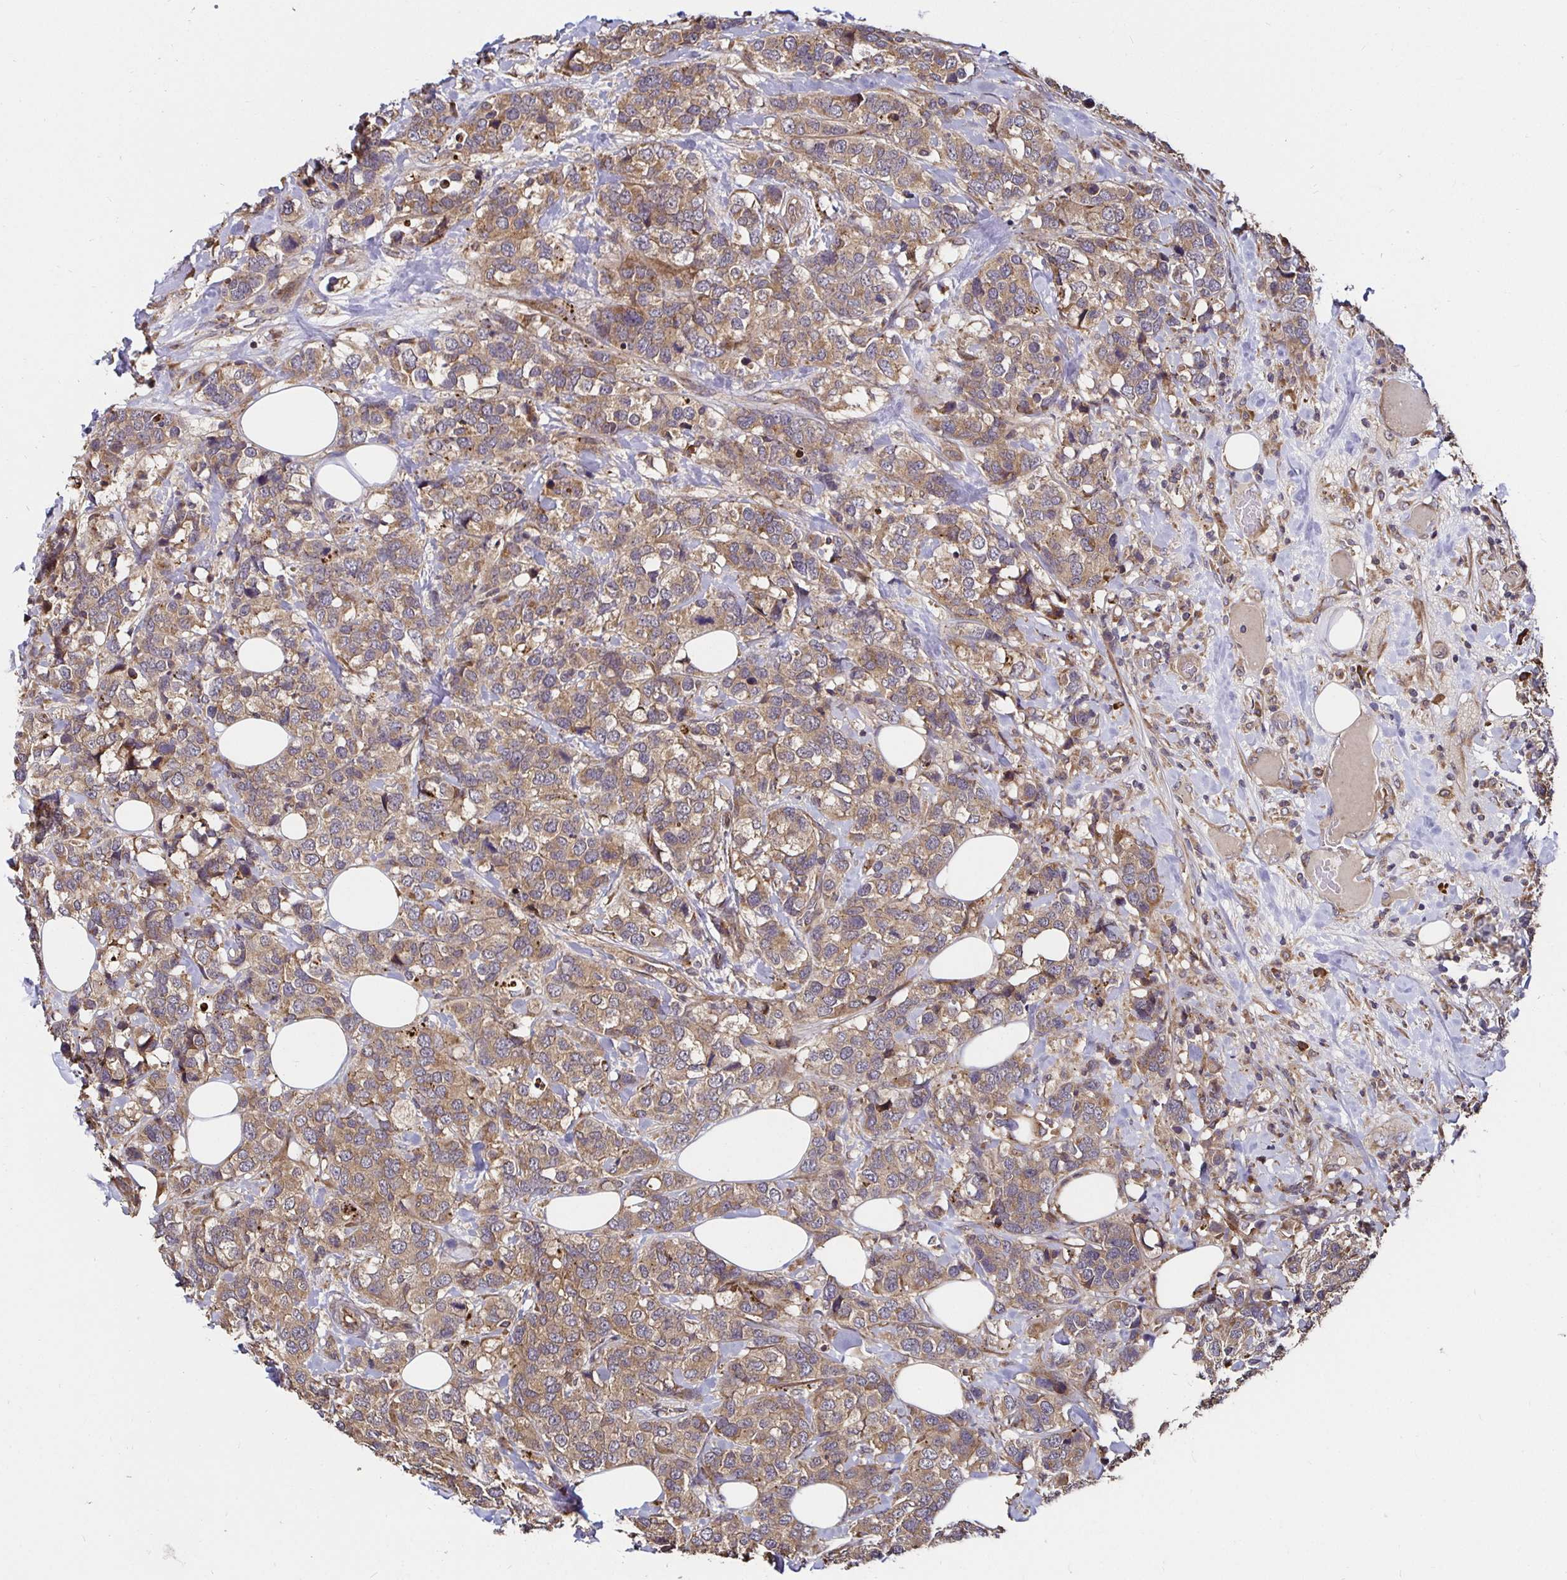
{"staining": {"intensity": "moderate", "quantity": ">75%", "location": "cytoplasmic/membranous"}, "tissue": "breast cancer", "cell_type": "Tumor cells", "image_type": "cancer", "snomed": [{"axis": "morphology", "description": "Lobular carcinoma"}, {"axis": "topography", "description": "Breast"}], "caption": "High-power microscopy captured an immunohistochemistry (IHC) histopathology image of breast lobular carcinoma, revealing moderate cytoplasmic/membranous positivity in about >75% of tumor cells.", "gene": "MLST8", "patient": {"sex": "female", "age": 59}}